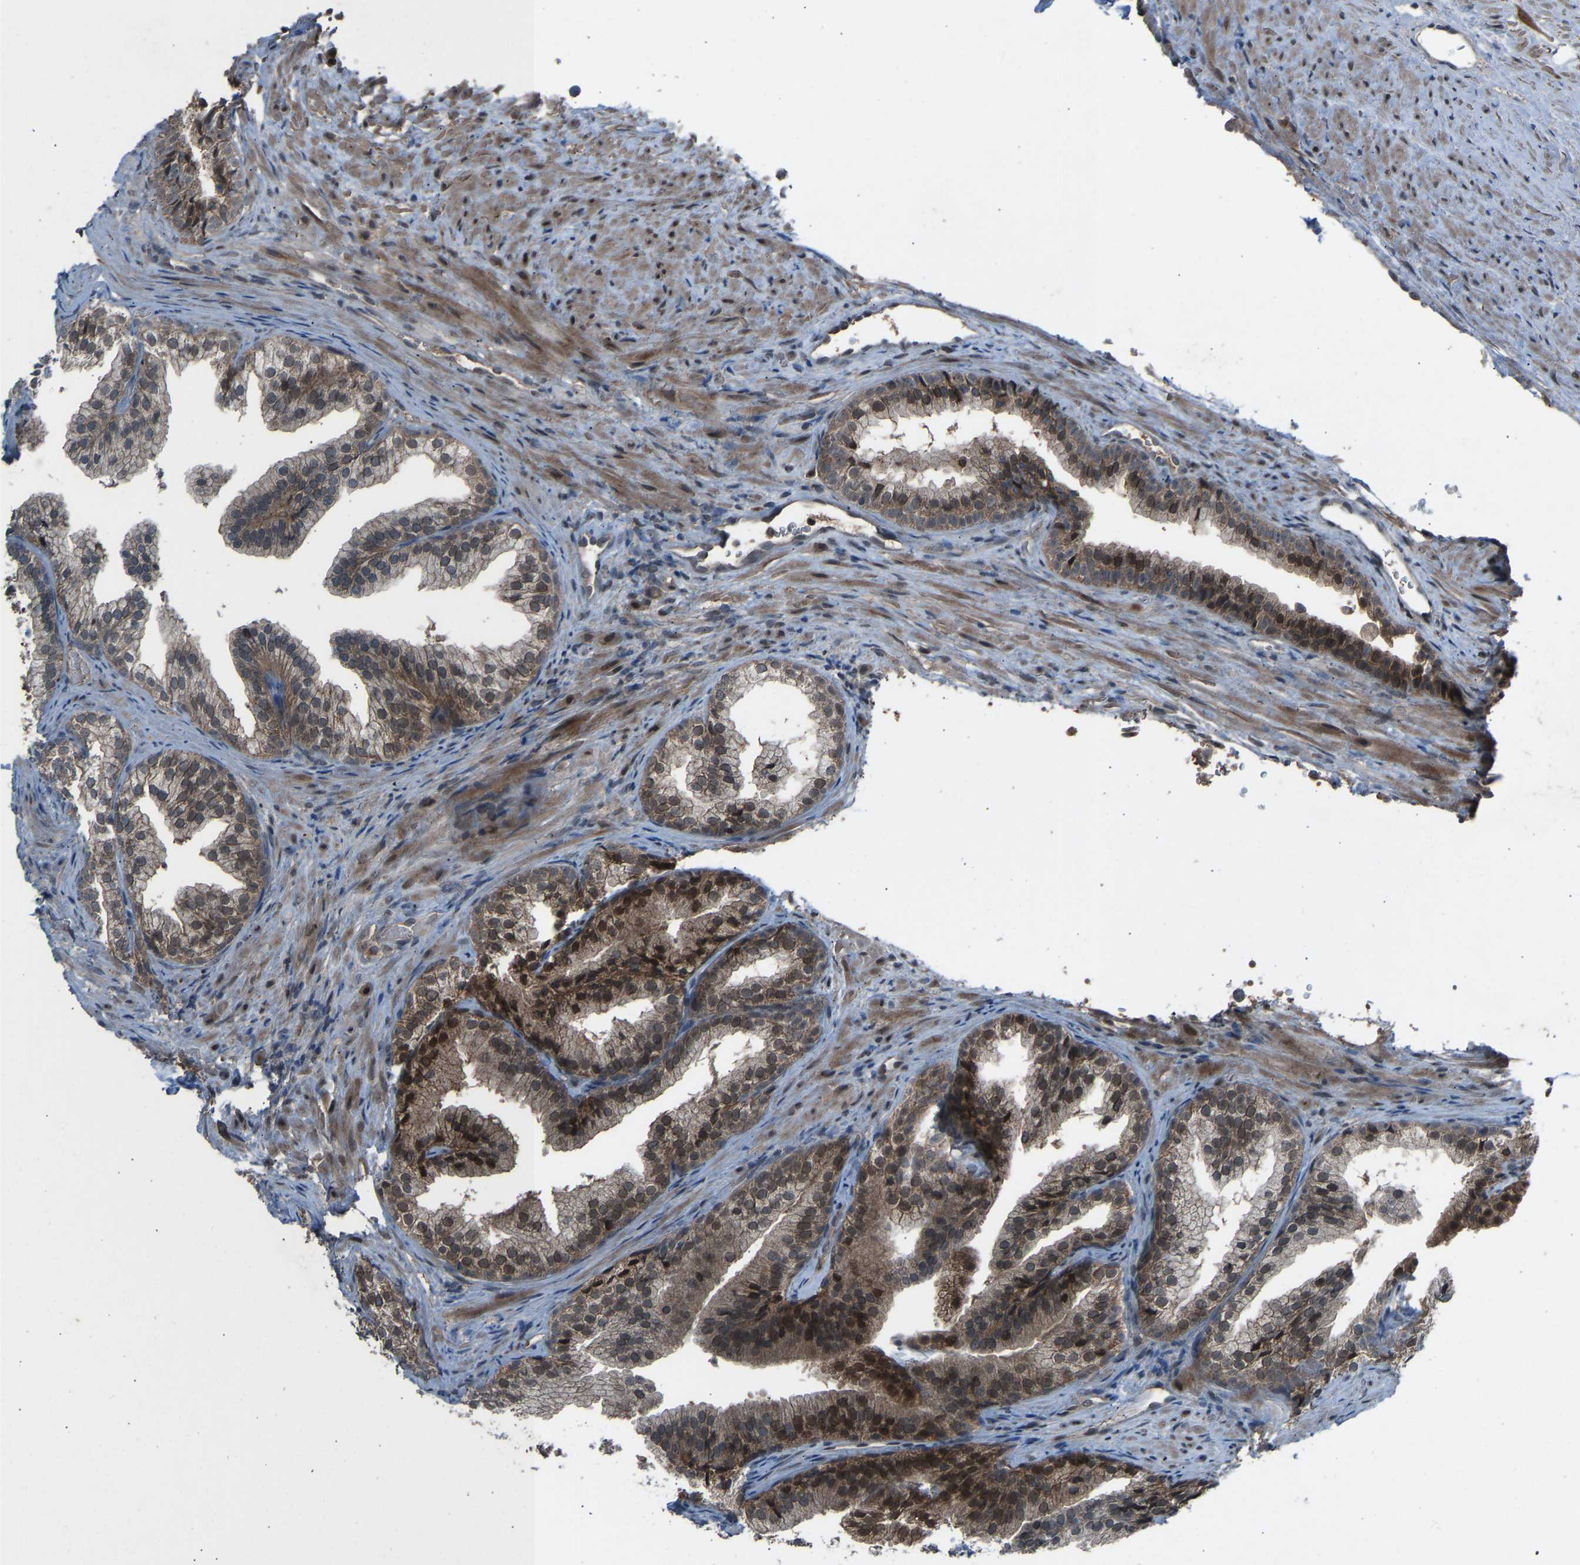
{"staining": {"intensity": "moderate", "quantity": ">75%", "location": "cytoplasmic/membranous,nuclear"}, "tissue": "prostate", "cell_type": "Glandular cells", "image_type": "normal", "snomed": [{"axis": "morphology", "description": "Normal tissue, NOS"}, {"axis": "topography", "description": "Prostate"}], "caption": "Human prostate stained for a protein (brown) exhibits moderate cytoplasmic/membranous,nuclear positive staining in approximately >75% of glandular cells.", "gene": "SLC43A1", "patient": {"sex": "male", "age": 76}}